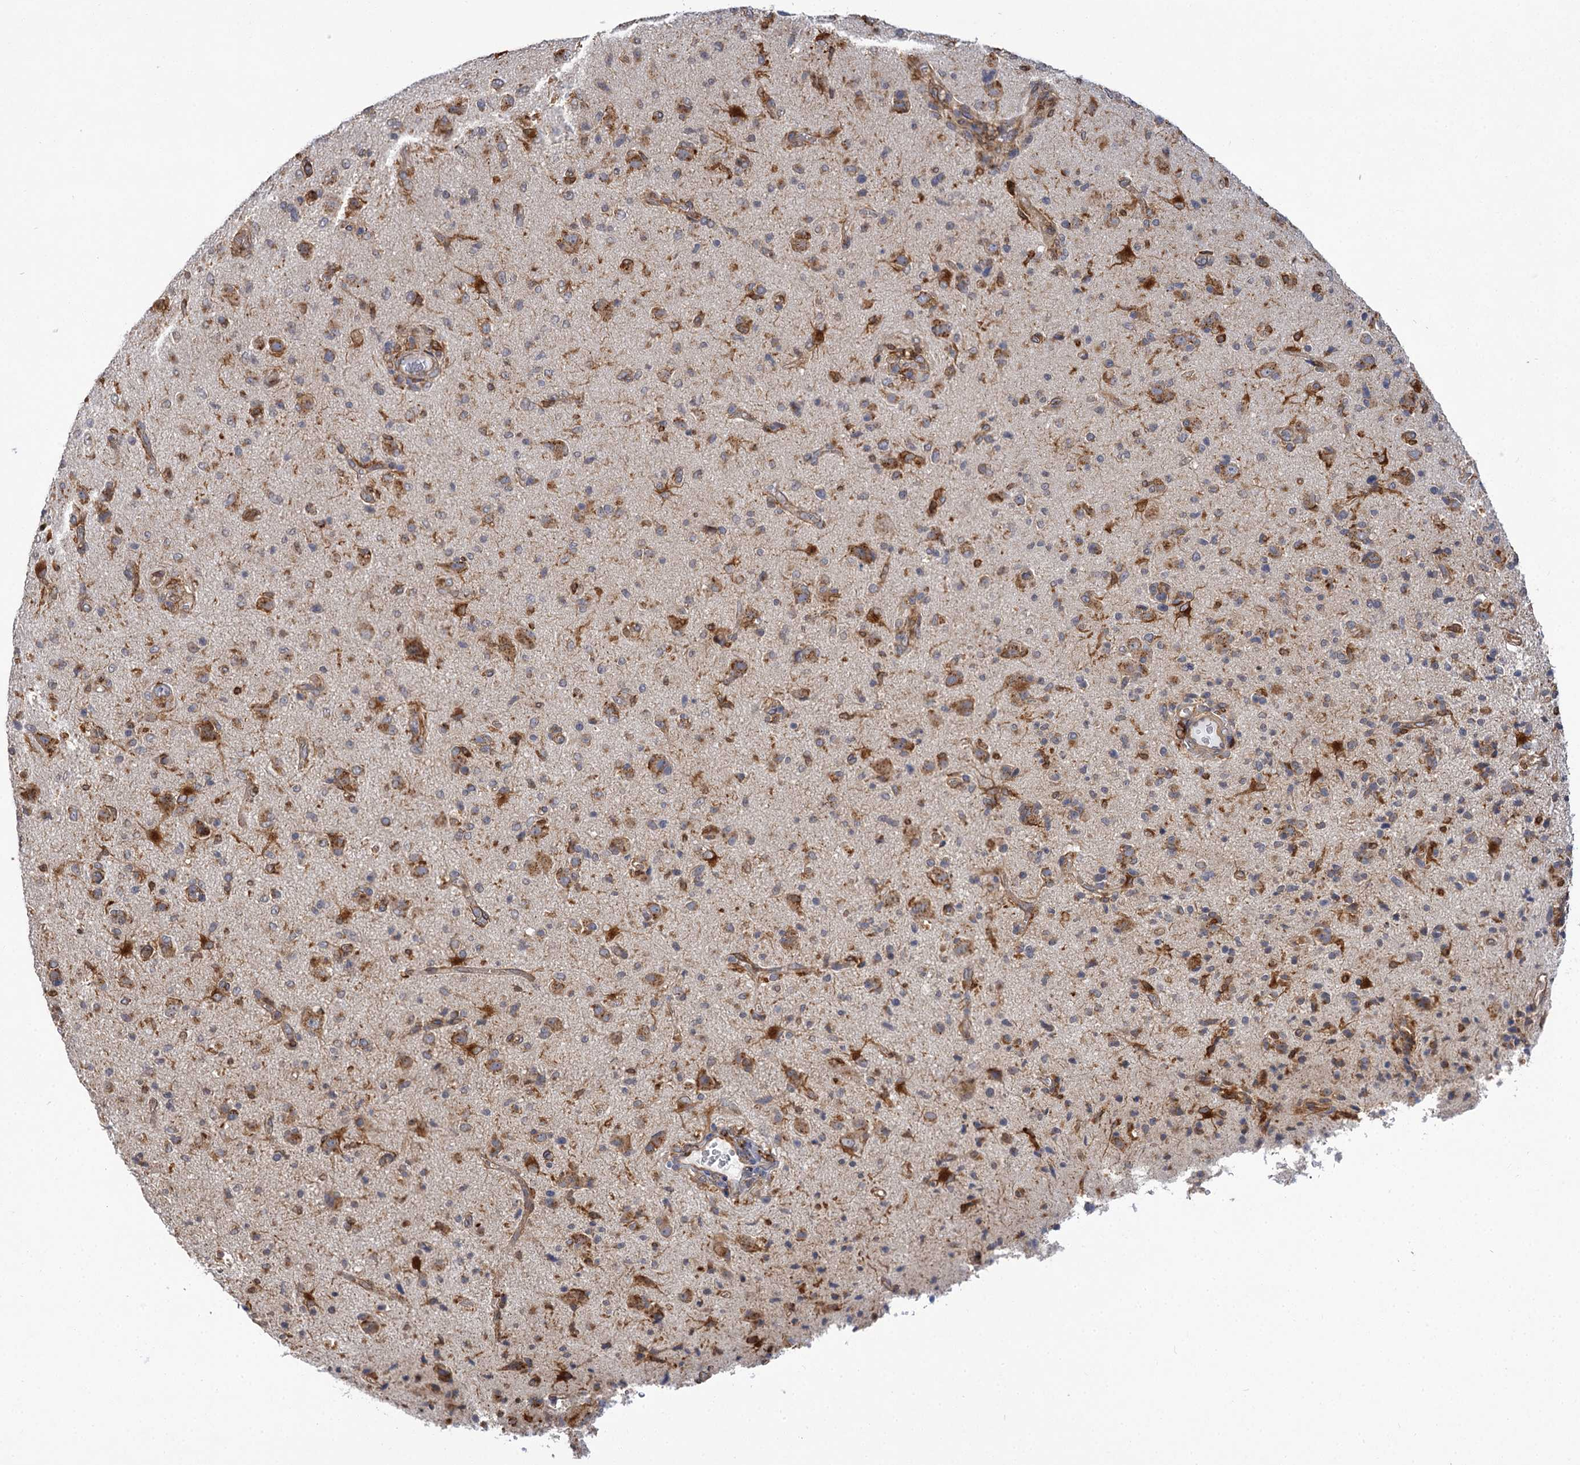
{"staining": {"intensity": "moderate", "quantity": "25%-75%", "location": "cytoplasmic/membranous"}, "tissue": "glioma", "cell_type": "Tumor cells", "image_type": "cancer", "snomed": [{"axis": "morphology", "description": "Glioma, malignant, High grade"}, {"axis": "topography", "description": "Brain"}], "caption": "About 25%-75% of tumor cells in glioma display moderate cytoplasmic/membranous protein positivity as visualized by brown immunohistochemical staining.", "gene": "PPIP5K2", "patient": {"sex": "female", "age": 57}}